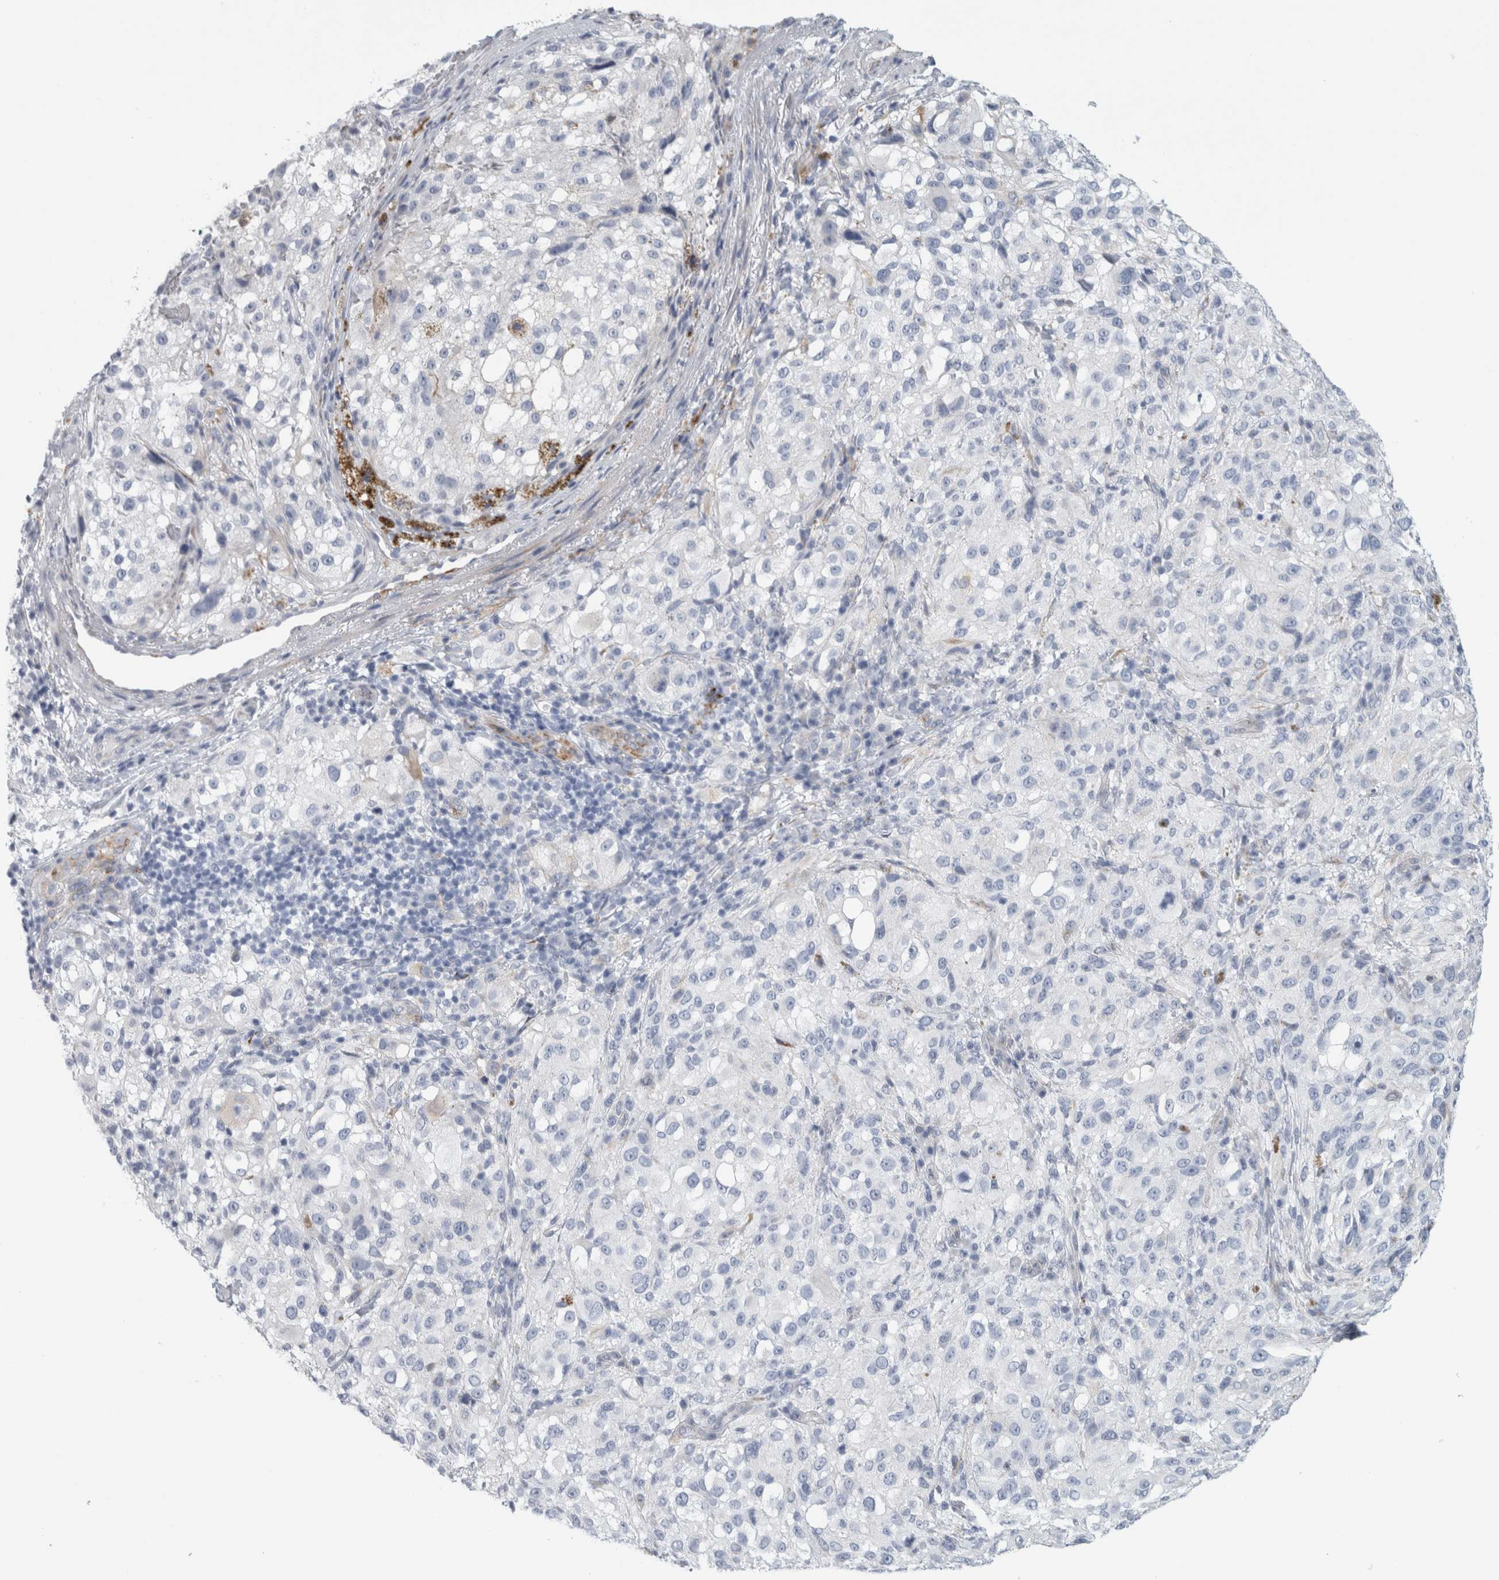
{"staining": {"intensity": "negative", "quantity": "none", "location": "none"}, "tissue": "melanoma", "cell_type": "Tumor cells", "image_type": "cancer", "snomed": [{"axis": "morphology", "description": "Necrosis, NOS"}, {"axis": "morphology", "description": "Malignant melanoma, NOS"}, {"axis": "topography", "description": "Skin"}], "caption": "Immunohistochemistry (IHC) of human melanoma exhibits no positivity in tumor cells. Nuclei are stained in blue.", "gene": "B3GNT3", "patient": {"sex": "female", "age": 87}}